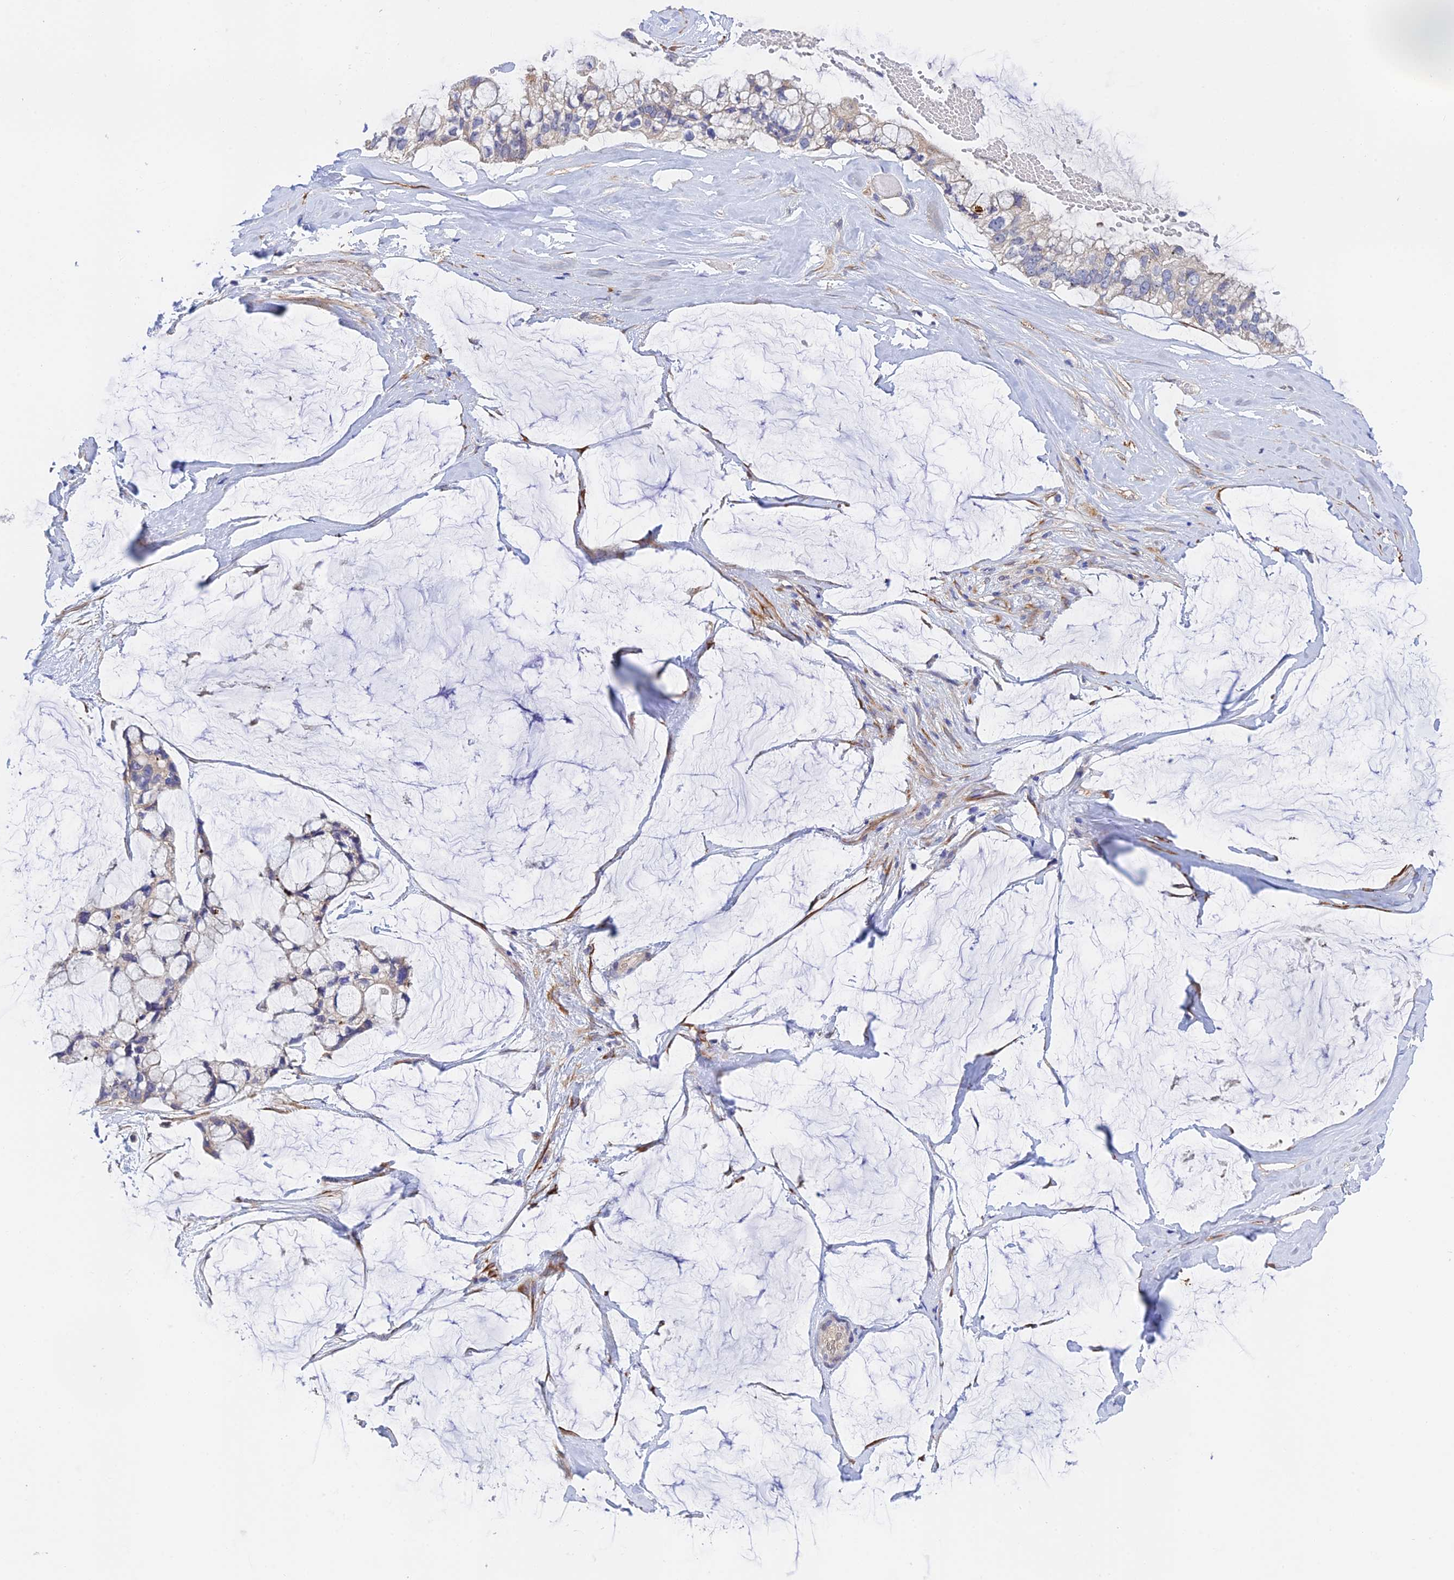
{"staining": {"intensity": "negative", "quantity": "none", "location": "none"}, "tissue": "ovarian cancer", "cell_type": "Tumor cells", "image_type": "cancer", "snomed": [{"axis": "morphology", "description": "Cystadenocarcinoma, mucinous, NOS"}, {"axis": "topography", "description": "Ovary"}], "caption": "The micrograph demonstrates no significant staining in tumor cells of mucinous cystadenocarcinoma (ovarian).", "gene": "RANBP6", "patient": {"sex": "female", "age": 39}}